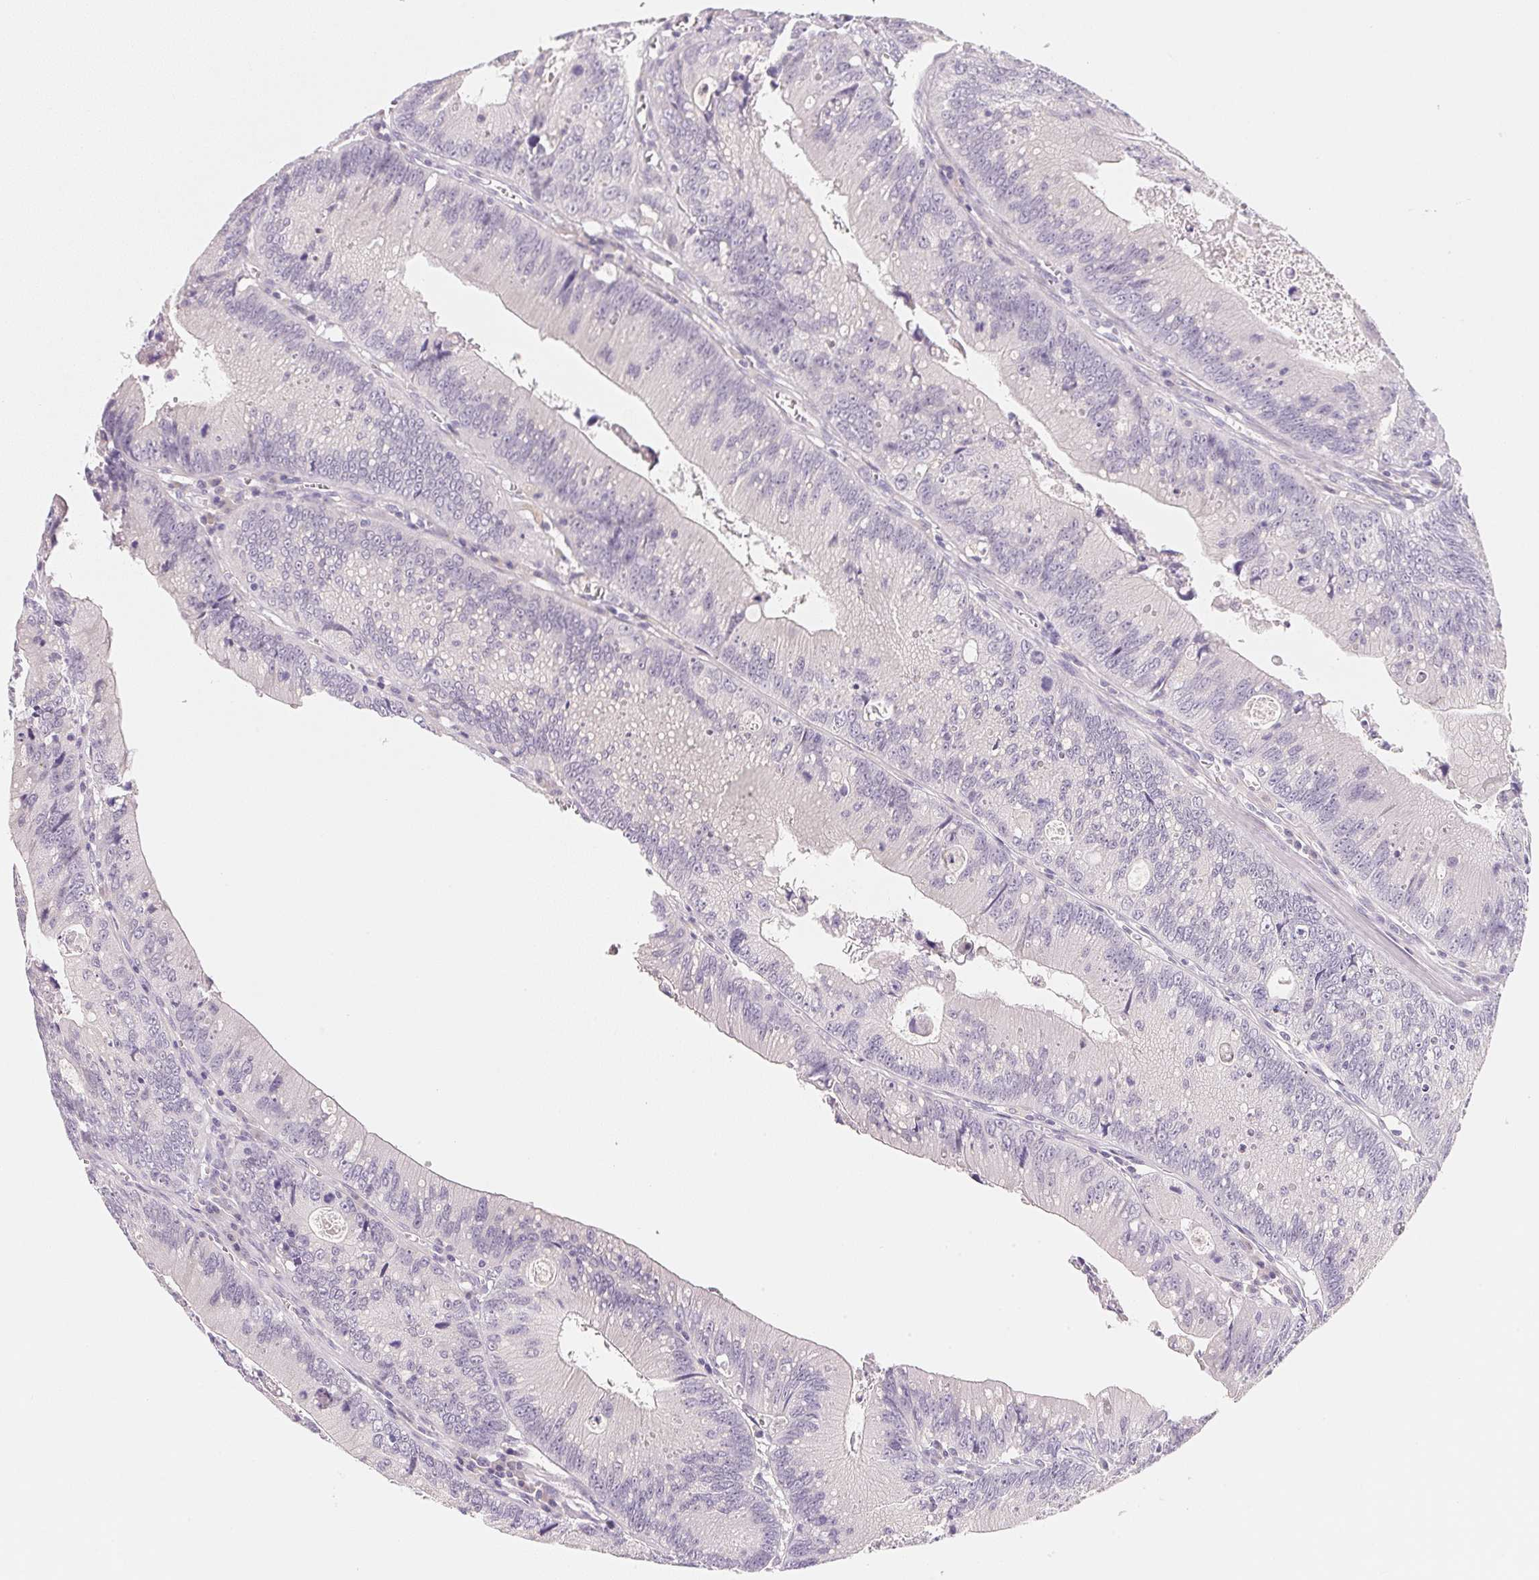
{"staining": {"intensity": "negative", "quantity": "none", "location": "none"}, "tissue": "colorectal cancer", "cell_type": "Tumor cells", "image_type": "cancer", "snomed": [{"axis": "morphology", "description": "Adenocarcinoma, NOS"}, {"axis": "topography", "description": "Rectum"}], "caption": "Immunohistochemistry histopathology image of neoplastic tissue: human colorectal cancer (adenocarcinoma) stained with DAB (3,3'-diaminobenzidine) shows no significant protein positivity in tumor cells.", "gene": "MCOLN3", "patient": {"sex": "female", "age": 81}}